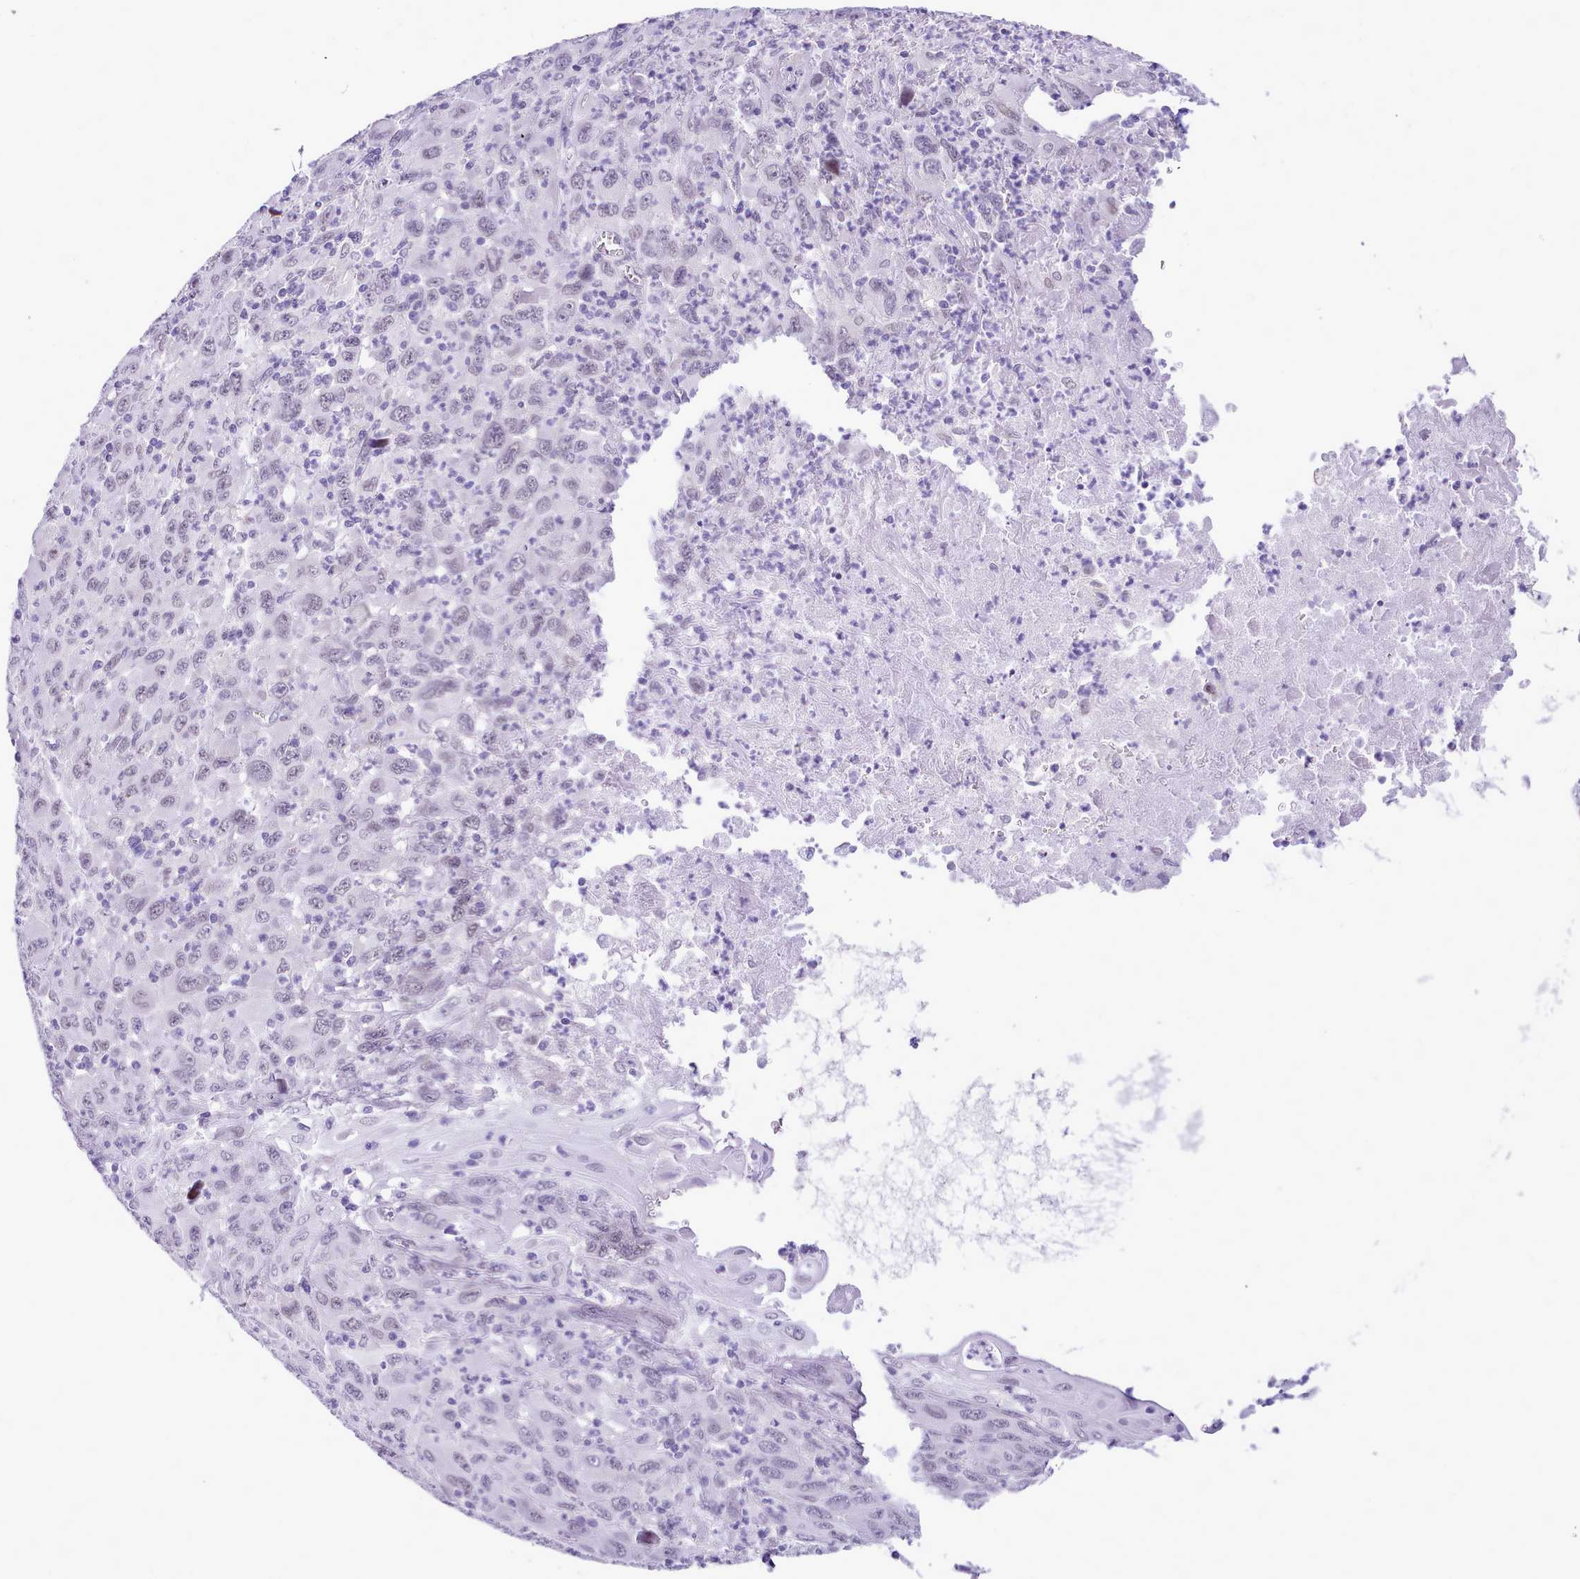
{"staining": {"intensity": "negative", "quantity": "none", "location": "none"}, "tissue": "melanoma", "cell_type": "Tumor cells", "image_type": "cancer", "snomed": [{"axis": "morphology", "description": "Malignant melanoma, Metastatic site"}, {"axis": "topography", "description": "Skin"}], "caption": "There is no significant expression in tumor cells of malignant melanoma (metastatic site).", "gene": "LRRC37A", "patient": {"sex": "female", "age": 56}}